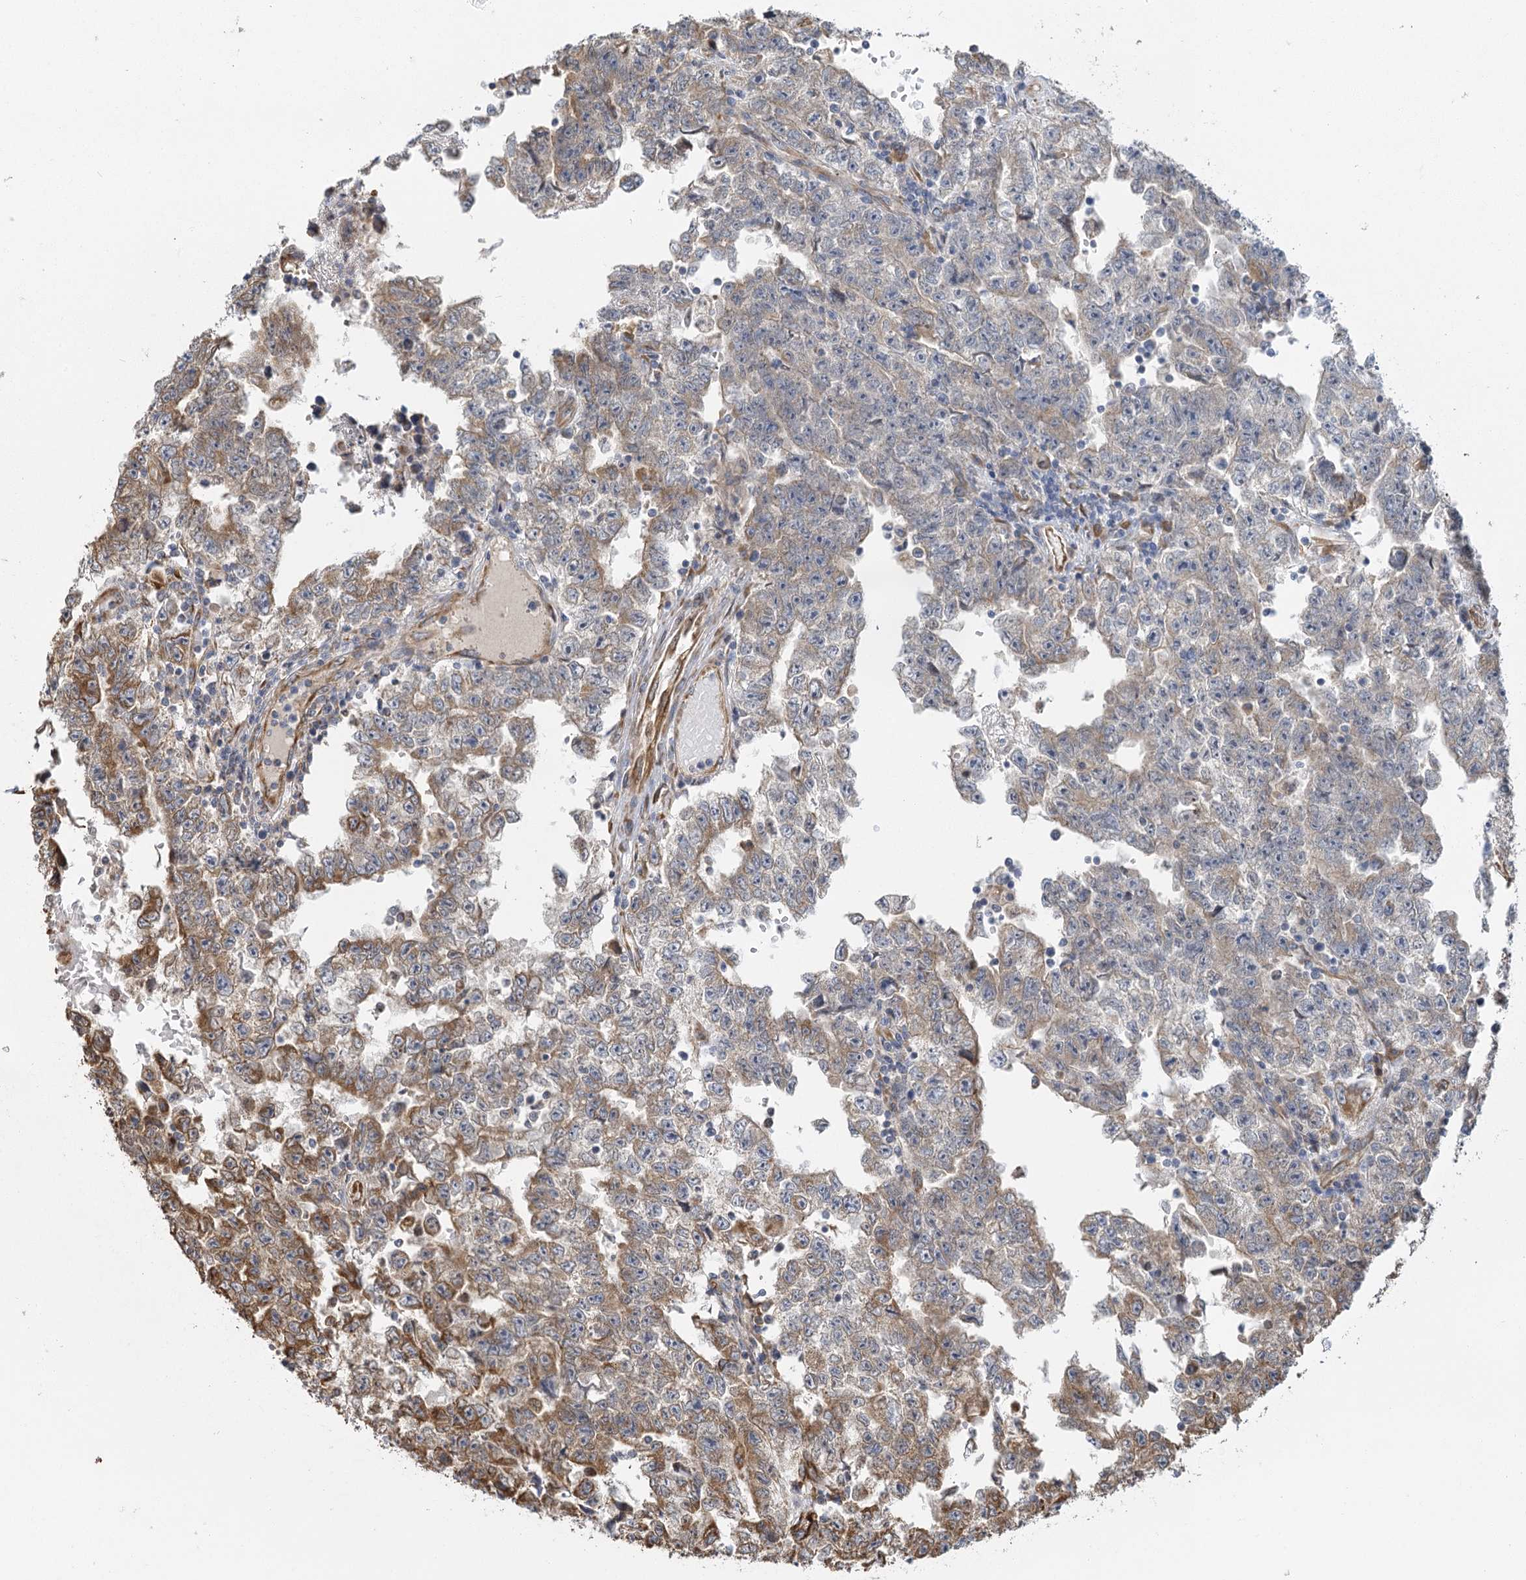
{"staining": {"intensity": "moderate", "quantity": "<25%", "location": "cytoplasmic/membranous"}, "tissue": "testis cancer", "cell_type": "Tumor cells", "image_type": "cancer", "snomed": [{"axis": "morphology", "description": "Carcinoma, Embryonal, NOS"}, {"axis": "topography", "description": "Testis"}], "caption": "The image demonstrates a brown stain indicating the presence of a protein in the cytoplasmic/membranous of tumor cells in testis cancer (embryonal carcinoma). The staining was performed using DAB, with brown indicating positive protein expression. Nuclei are stained blue with hematoxylin.", "gene": "IL11RA", "patient": {"sex": "male", "age": 25}}